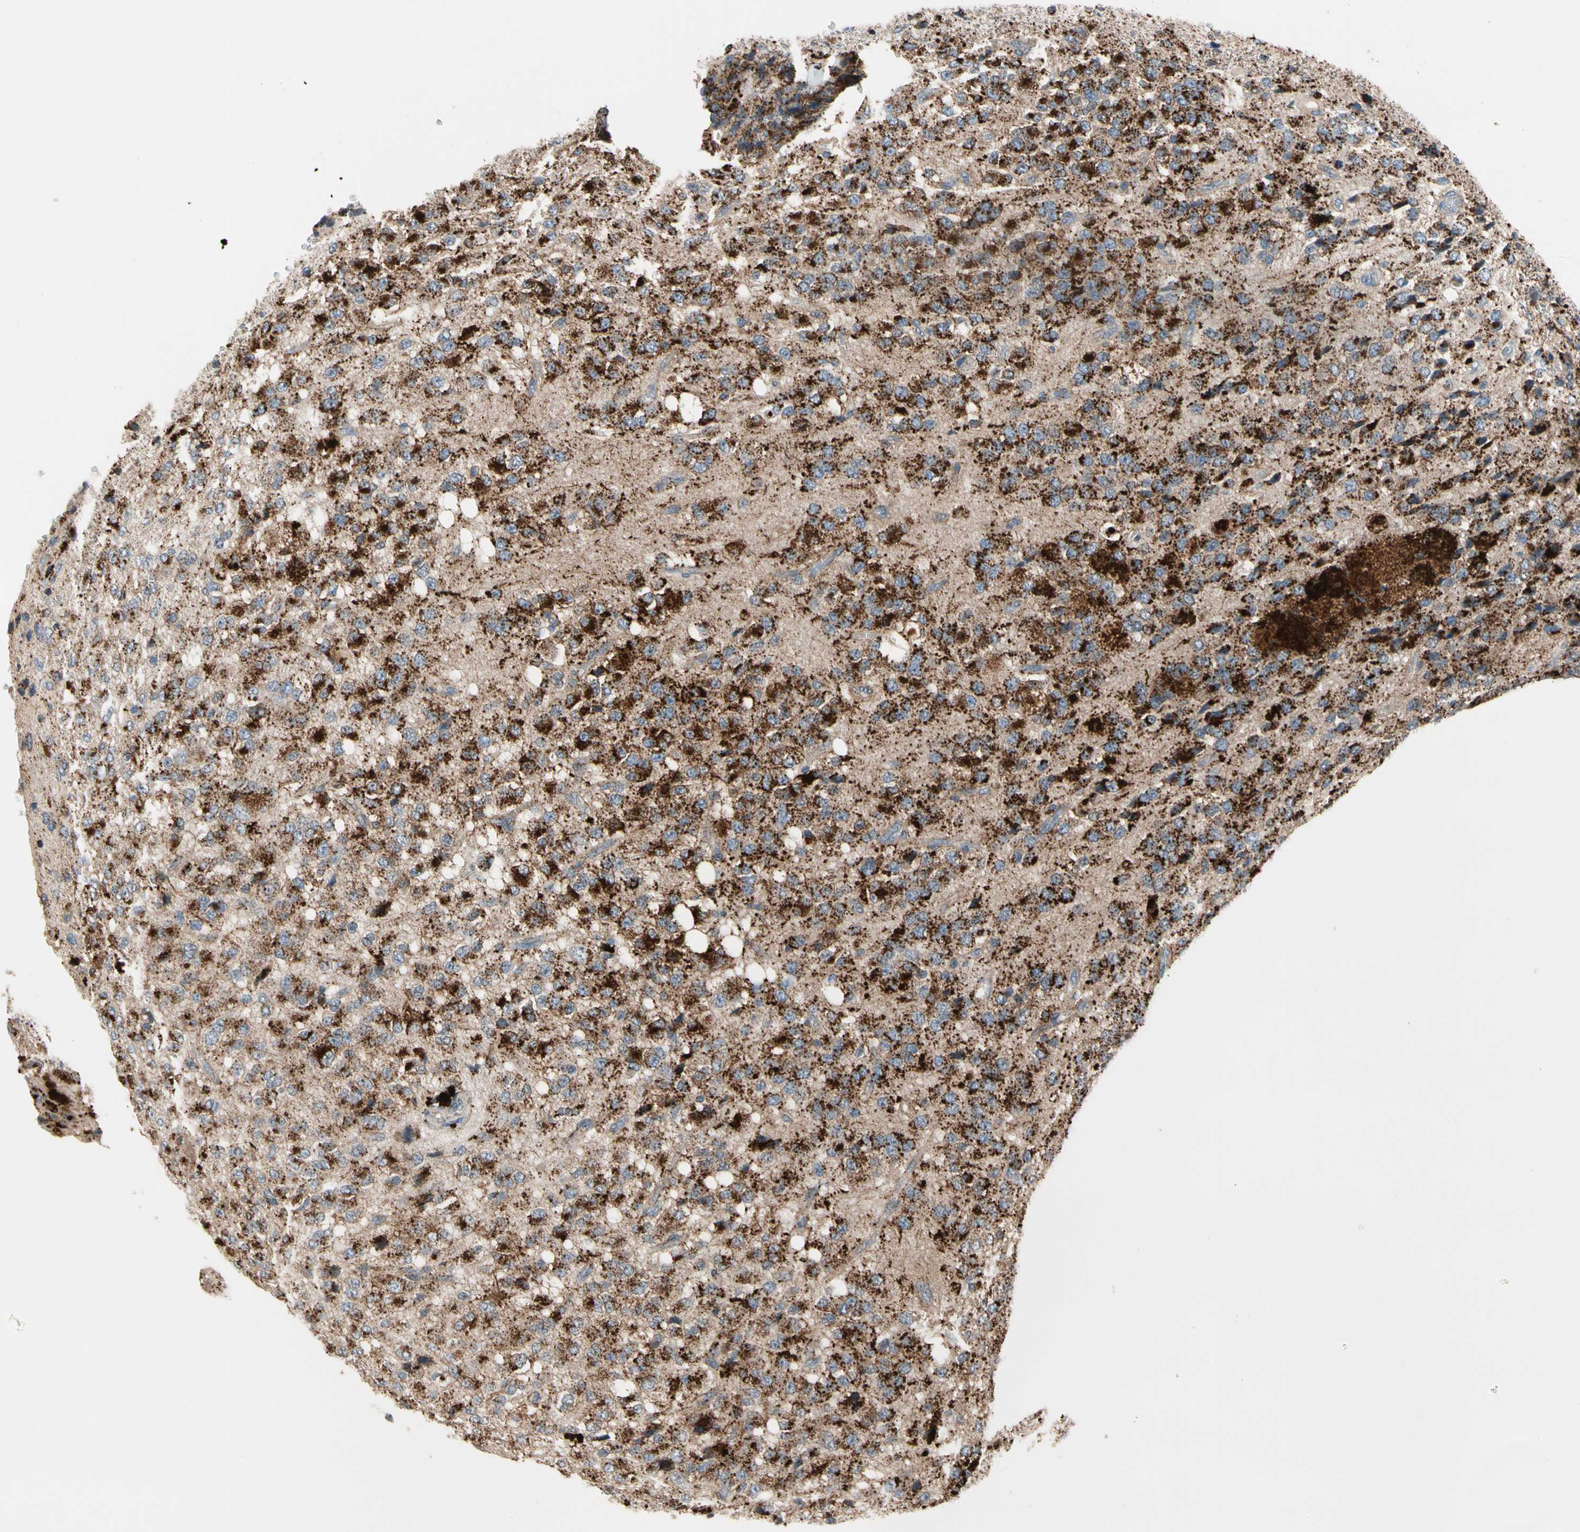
{"staining": {"intensity": "strong", "quantity": ">75%", "location": "cytoplasmic/membranous"}, "tissue": "glioma", "cell_type": "Tumor cells", "image_type": "cancer", "snomed": [{"axis": "morphology", "description": "Glioma, malignant, High grade"}, {"axis": "topography", "description": "pancreas cauda"}], "caption": "An immunohistochemistry (IHC) photomicrograph of neoplastic tissue is shown. Protein staining in brown highlights strong cytoplasmic/membranous positivity in high-grade glioma (malignant) within tumor cells.", "gene": "GM2A", "patient": {"sex": "male", "age": 60}}